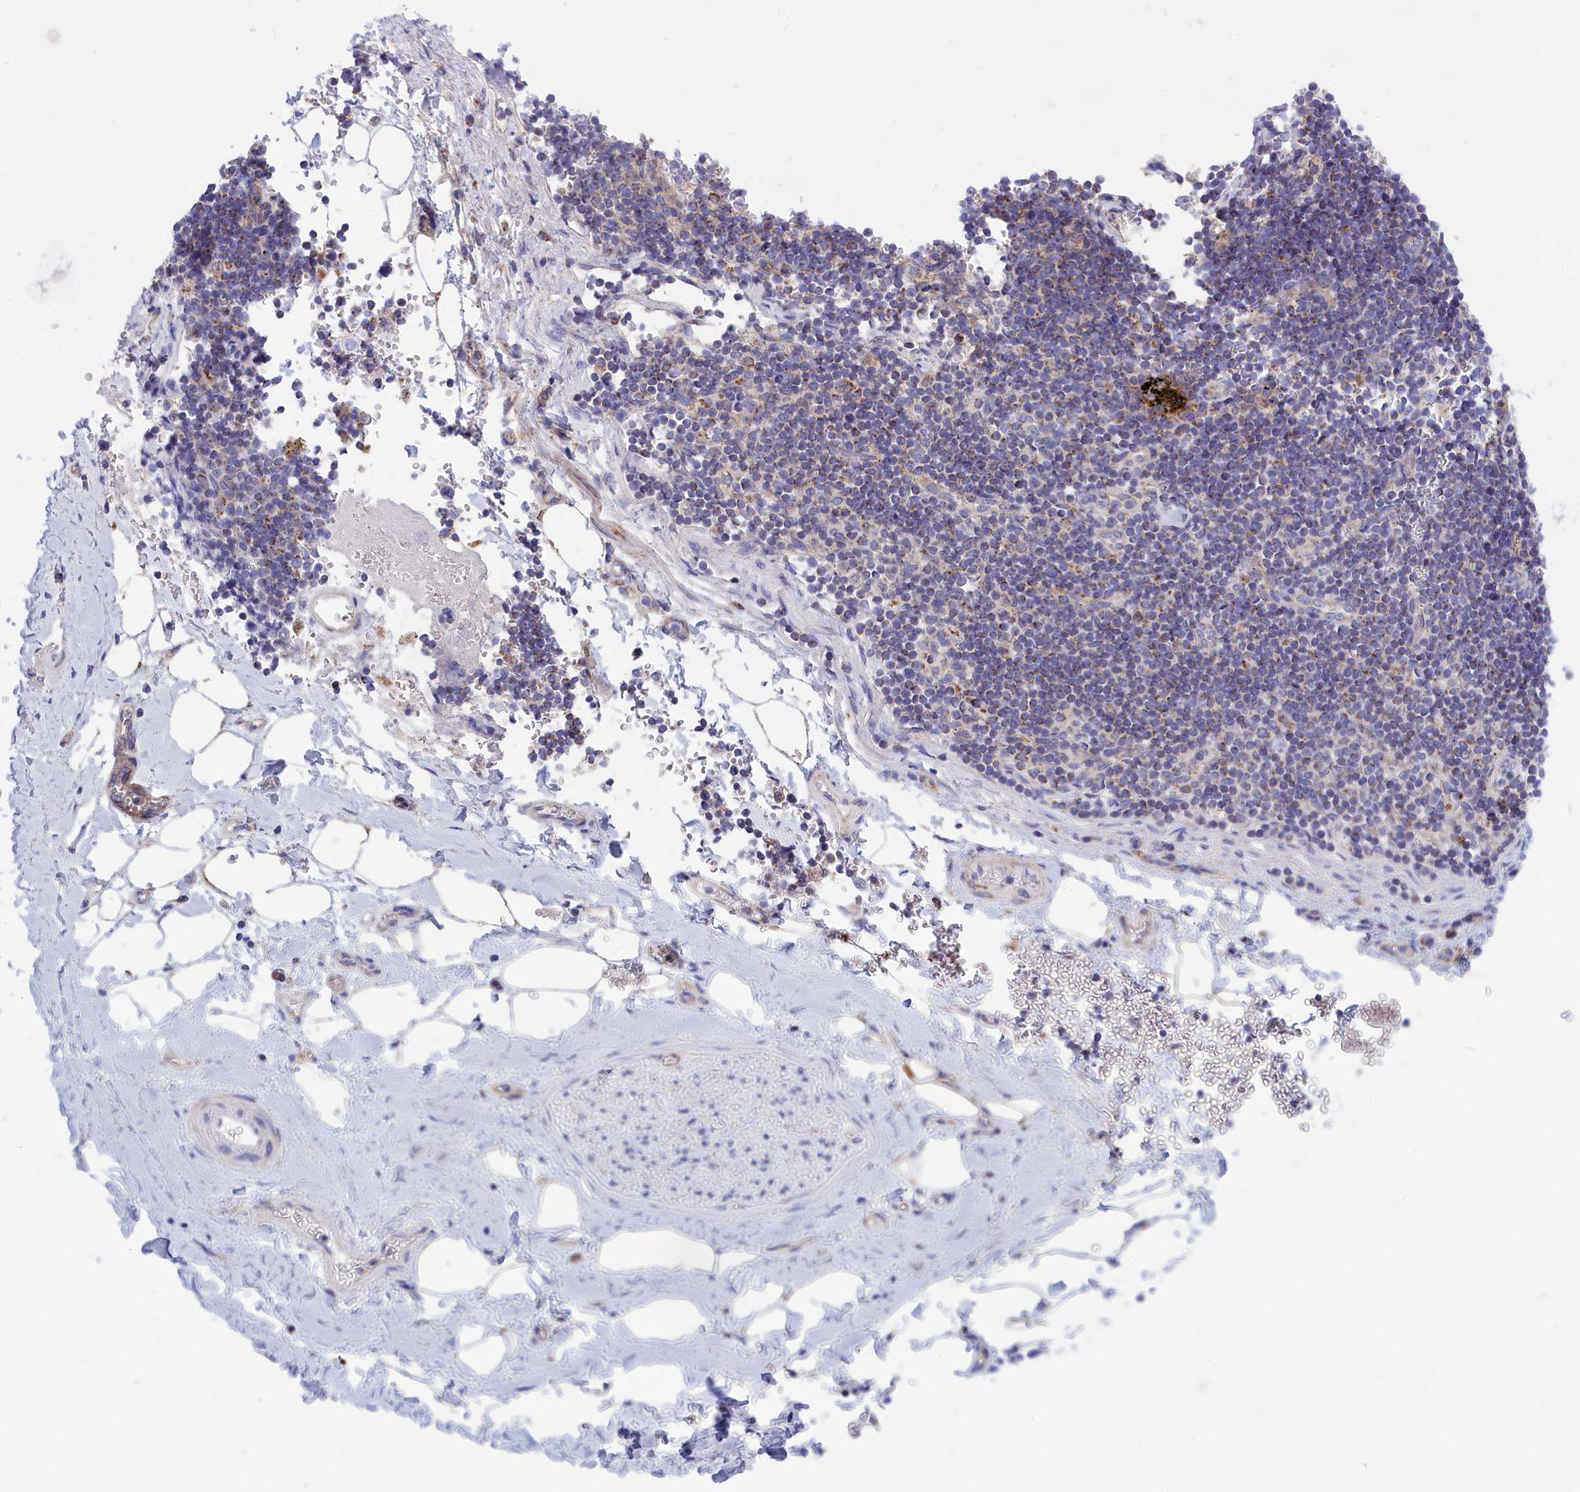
{"staining": {"intensity": "negative", "quantity": "none", "location": "none"}, "tissue": "adipose tissue", "cell_type": "Adipocytes", "image_type": "normal", "snomed": [{"axis": "morphology", "description": "Normal tissue, NOS"}, {"axis": "topography", "description": "Lymph node"}, {"axis": "topography", "description": "Cartilage tissue"}, {"axis": "topography", "description": "Bronchus"}], "caption": "Immunohistochemical staining of benign human adipose tissue demonstrates no significant positivity in adipocytes. Brightfield microscopy of immunohistochemistry (IHC) stained with DAB (brown) and hematoxylin (blue), captured at high magnification.", "gene": "CCRL2", "patient": {"sex": "male", "age": 63}}